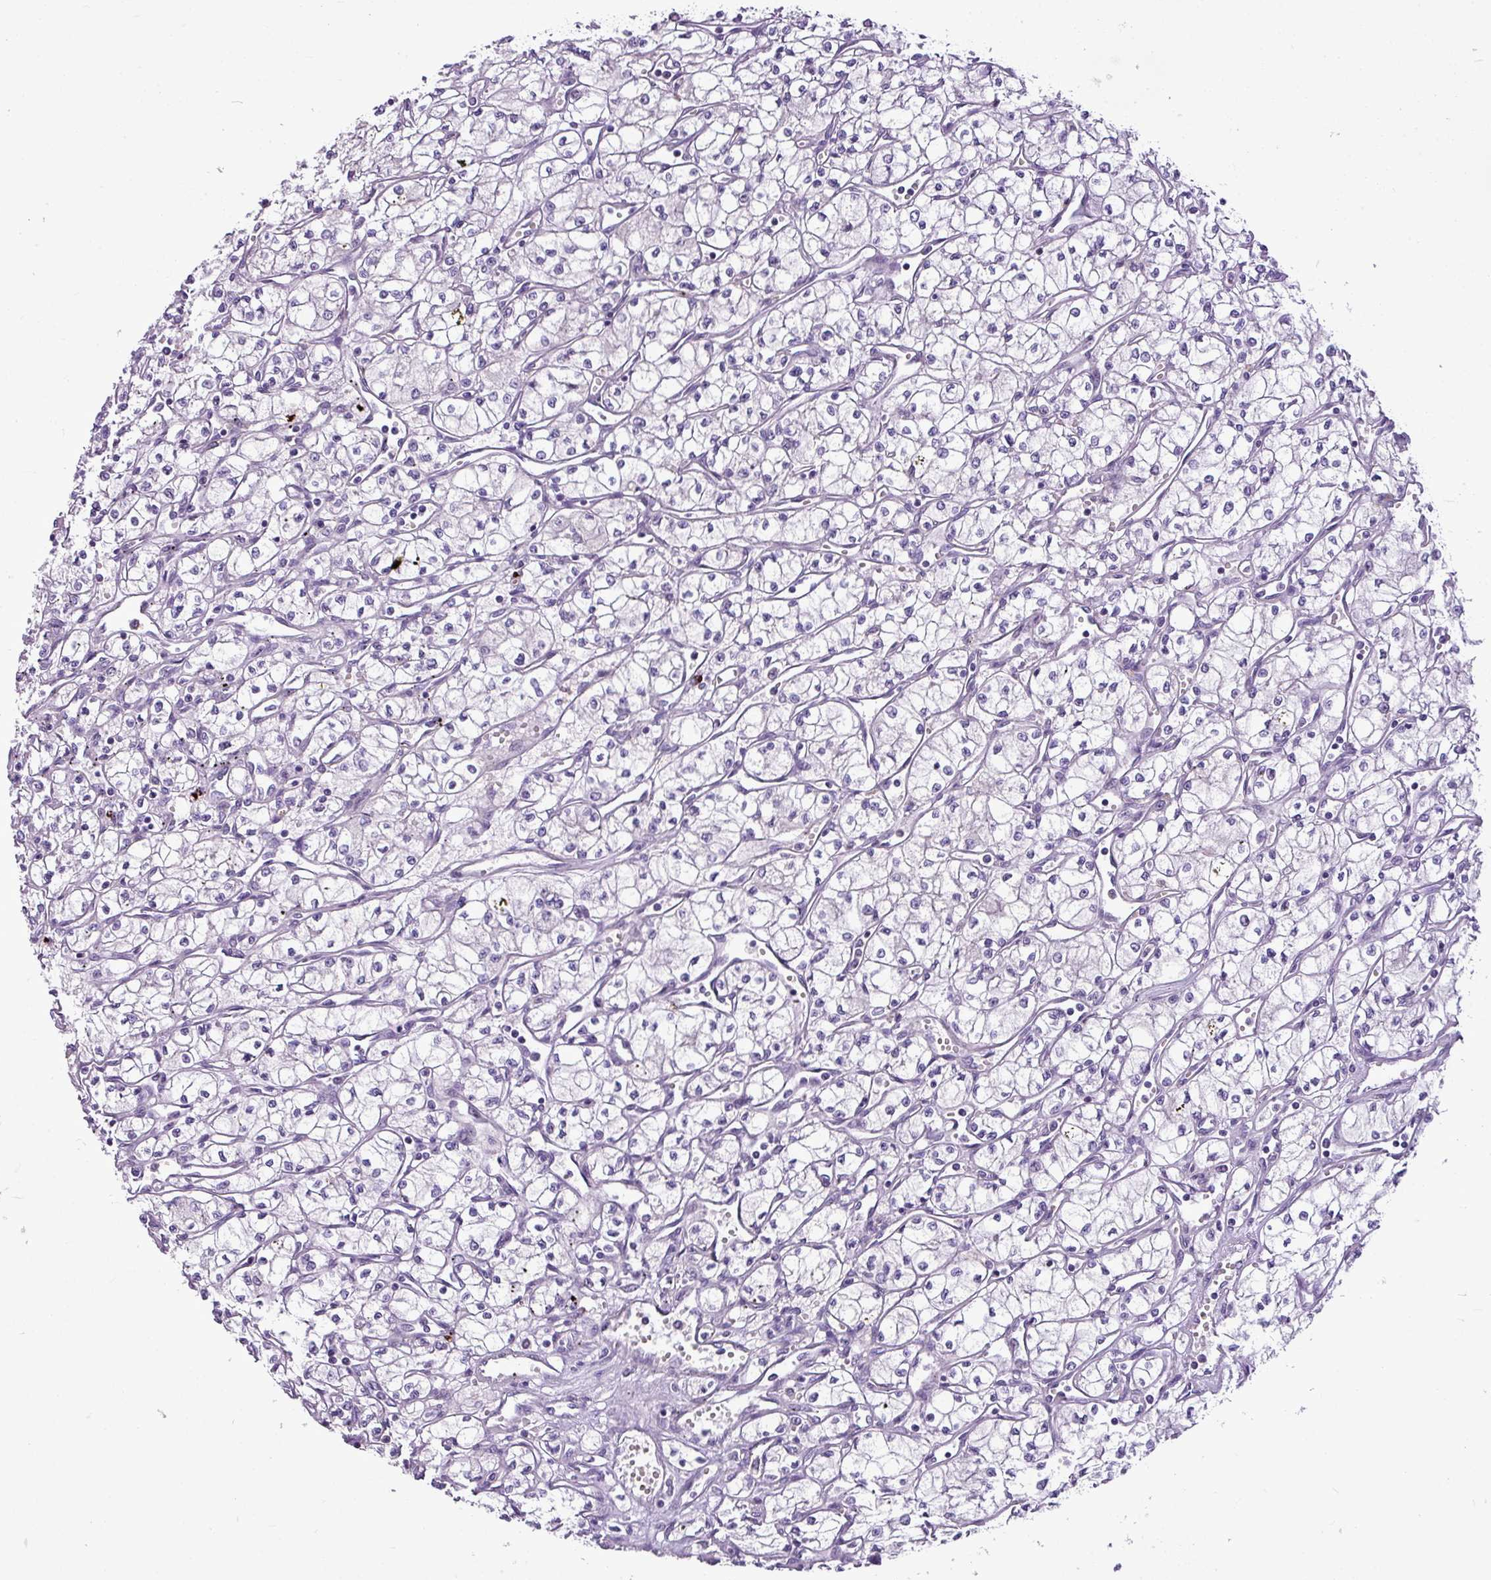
{"staining": {"intensity": "negative", "quantity": "none", "location": "none"}, "tissue": "renal cancer", "cell_type": "Tumor cells", "image_type": "cancer", "snomed": [{"axis": "morphology", "description": "Adenocarcinoma, NOS"}, {"axis": "topography", "description": "Kidney"}], "caption": "Photomicrograph shows no significant protein expression in tumor cells of adenocarcinoma (renal). (Immunohistochemistry (ihc), brightfield microscopy, high magnification).", "gene": "IL17A", "patient": {"sex": "male", "age": 59}}